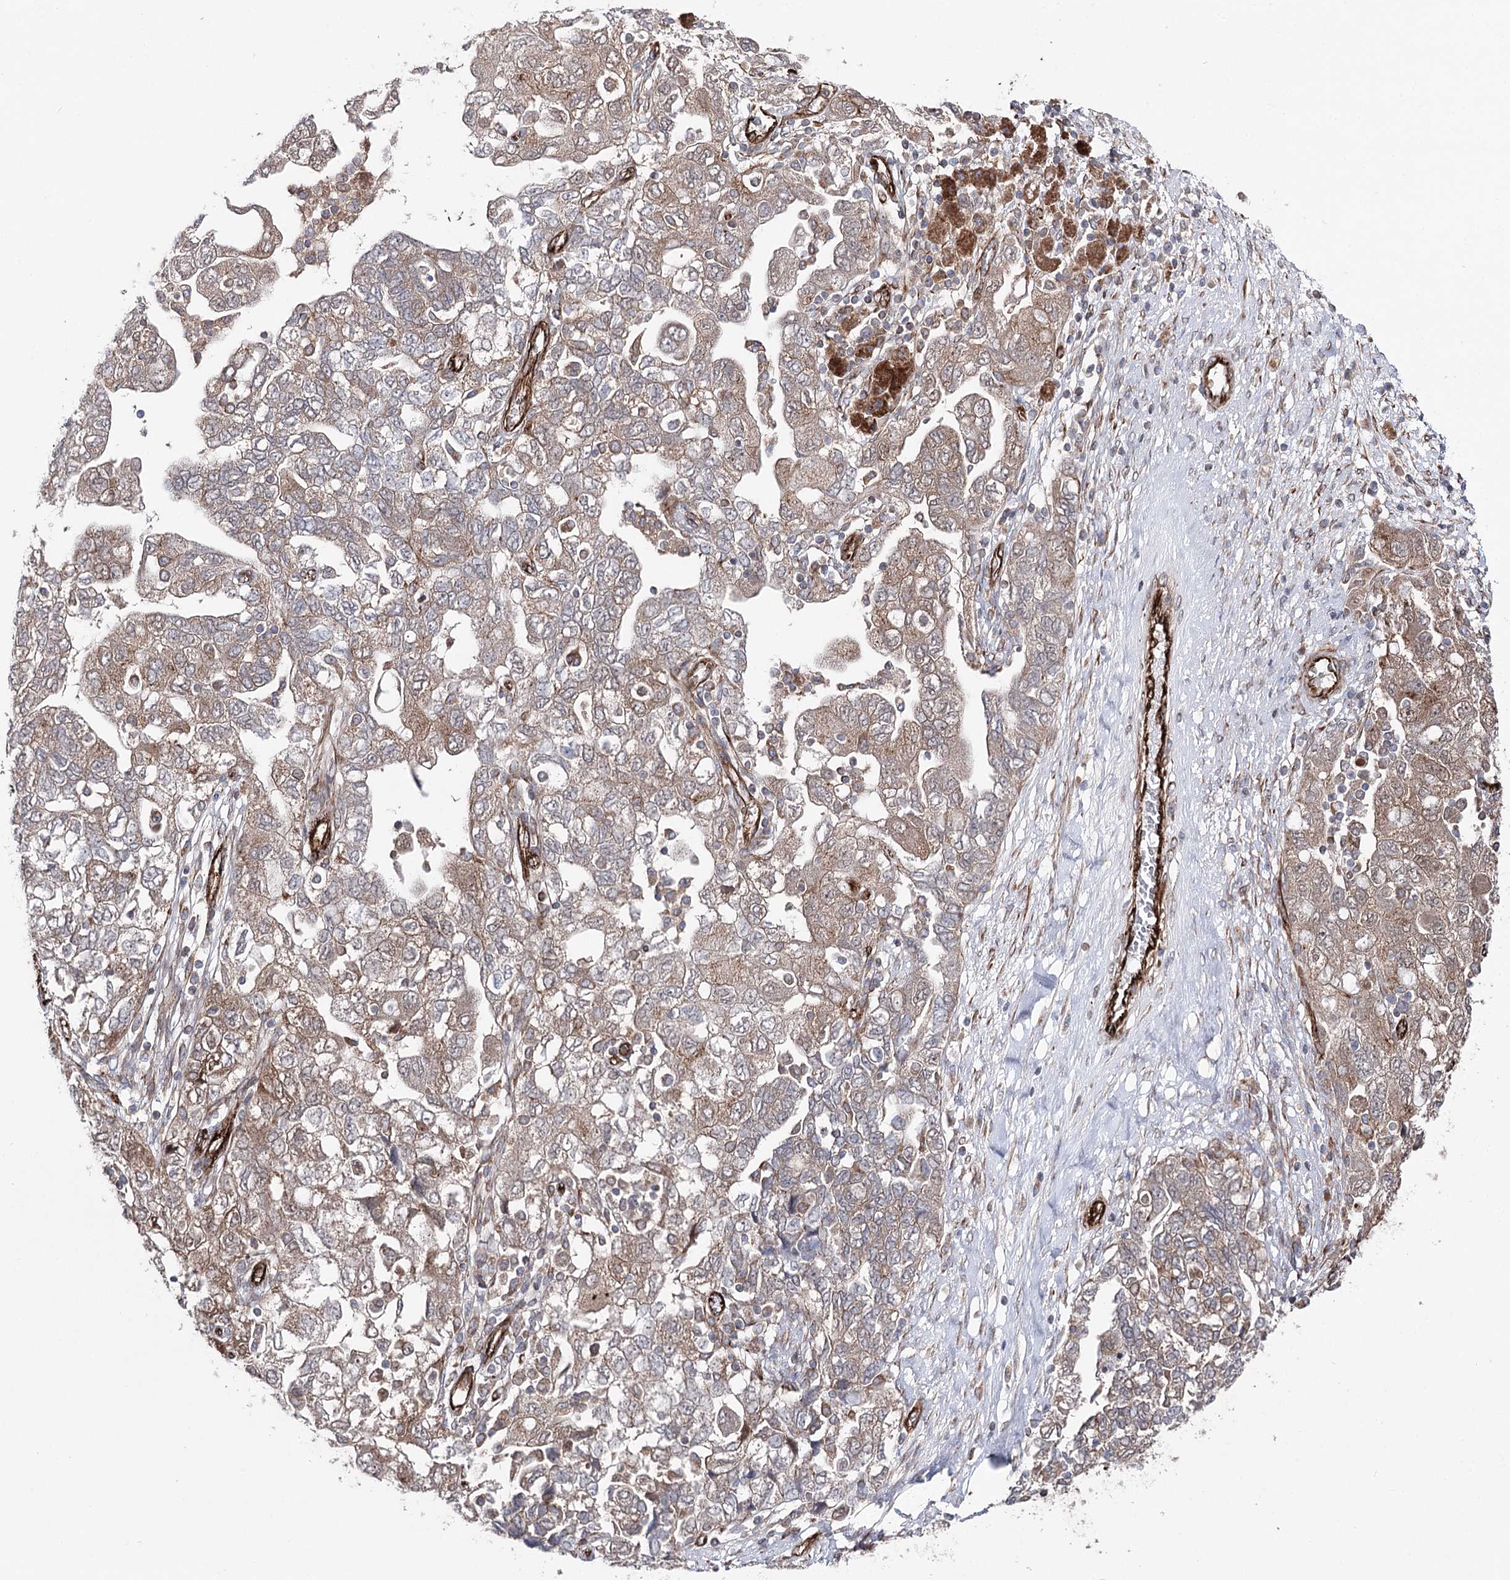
{"staining": {"intensity": "weak", "quantity": ">75%", "location": "cytoplasmic/membranous"}, "tissue": "ovarian cancer", "cell_type": "Tumor cells", "image_type": "cancer", "snomed": [{"axis": "morphology", "description": "Carcinoma, NOS"}, {"axis": "morphology", "description": "Cystadenocarcinoma, serous, NOS"}, {"axis": "topography", "description": "Ovary"}], "caption": "Brown immunohistochemical staining in ovarian carcinoma shows weak cytoplasmic/membranous staining in approximately >75% of tumor cells.", "gene": "MIB1", "patient": {"sex": "female", "age": 69}}